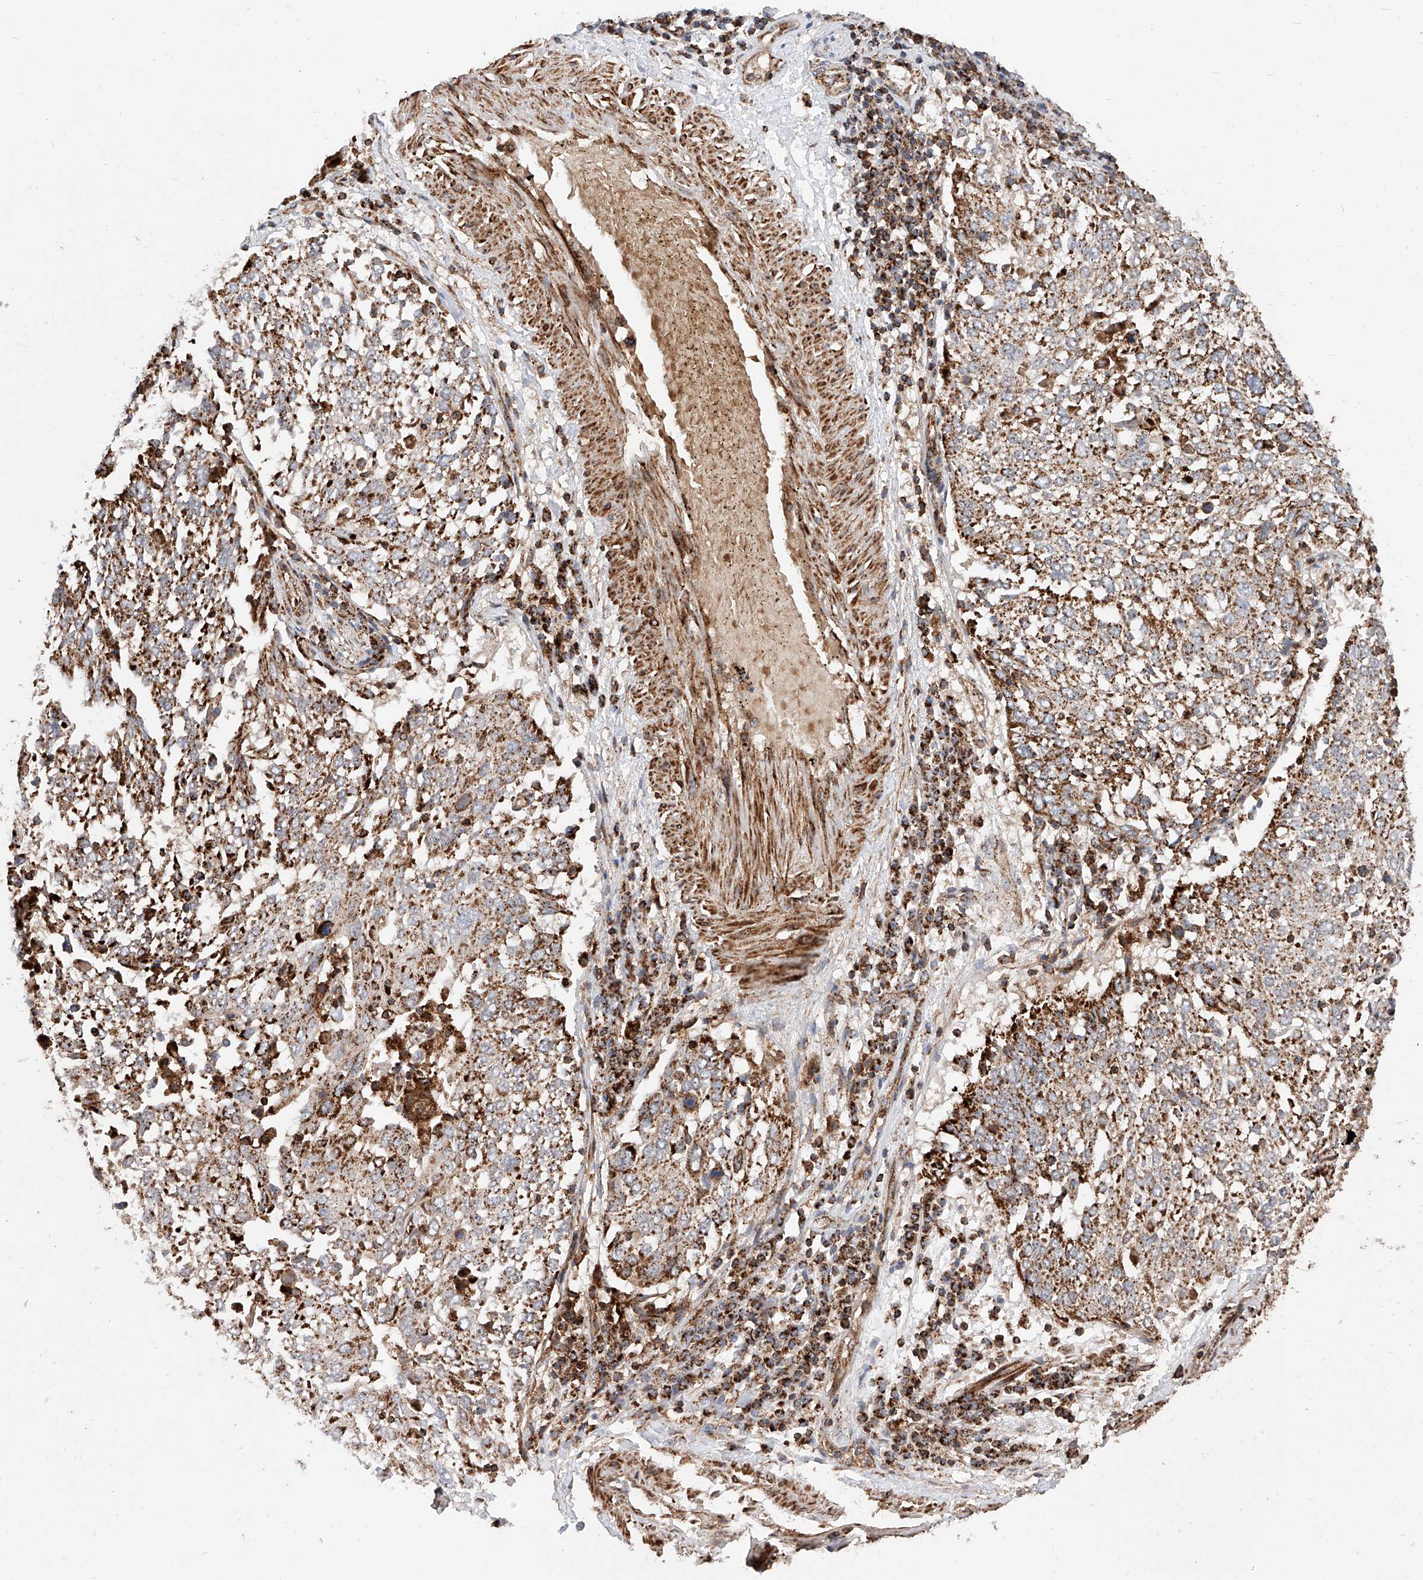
{"staining": {"intensity": "moderate", "quantity": ">75%", "location": "cytoplasmic/membranous"}, "tissue": "lung cancer", "cell_type": "Tumor cells", "image_type": "cancer", "snomed": [{"axis": "morphology", "description": "Squamous cell carcinoma, NOS"}, {"axis": "topography", "description": "Lung"}], "caption": "This histopathology image exhibits lung cancer stained with IHC to label a protein in brown. The cytoplasmic/membranous of tumor cells show moderate positivity for the protein. Nuclei are counter-stained blue.", "gene": "PISD", "patient": {"sex": "male", "age": 65}}